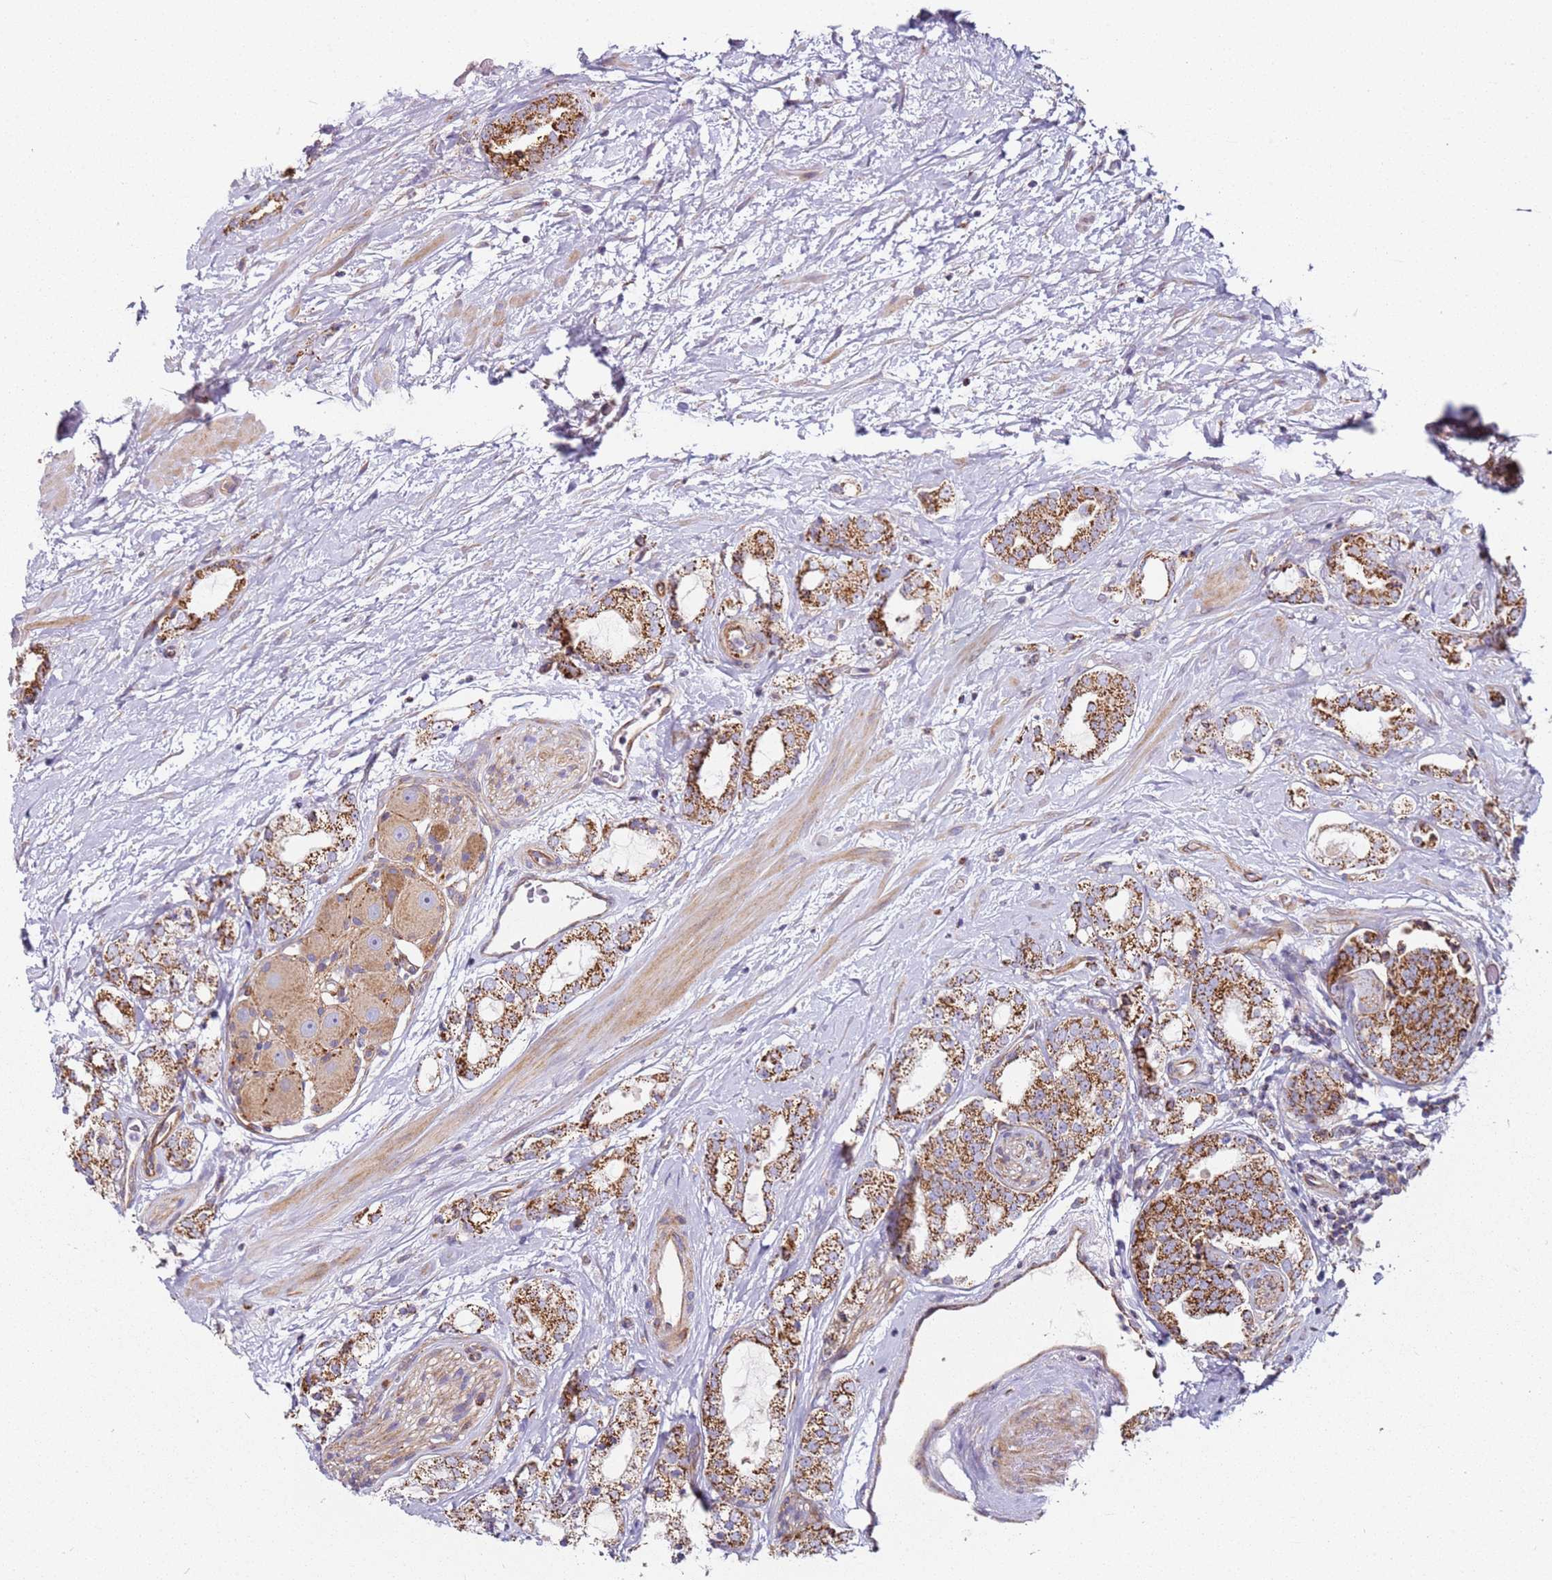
{"staining": {"intensity": "moderate", "quantity": ">75%", "location": "cytoplasmic/membranous"}, "tissue": "prostate cancer", "cell_type": "Tumor cells", "image_type": "cancer", "snomed": [{"axis": "morphology", "description": "Adenocarcinoma, High grade"}, {"axis": "topography", "description": "Prostate"}], "caption": "This image reveals prostate adenocarcinoma (high-grade) stained with immunohistochemistry to label a protein in brown. The cytoplasmic/membranous of tumor cells show moderate positivity for the protein. Nuclei are counter-stained blue.", "gene": "ALS2", "patient": {"sex": "male", "age": 64}}